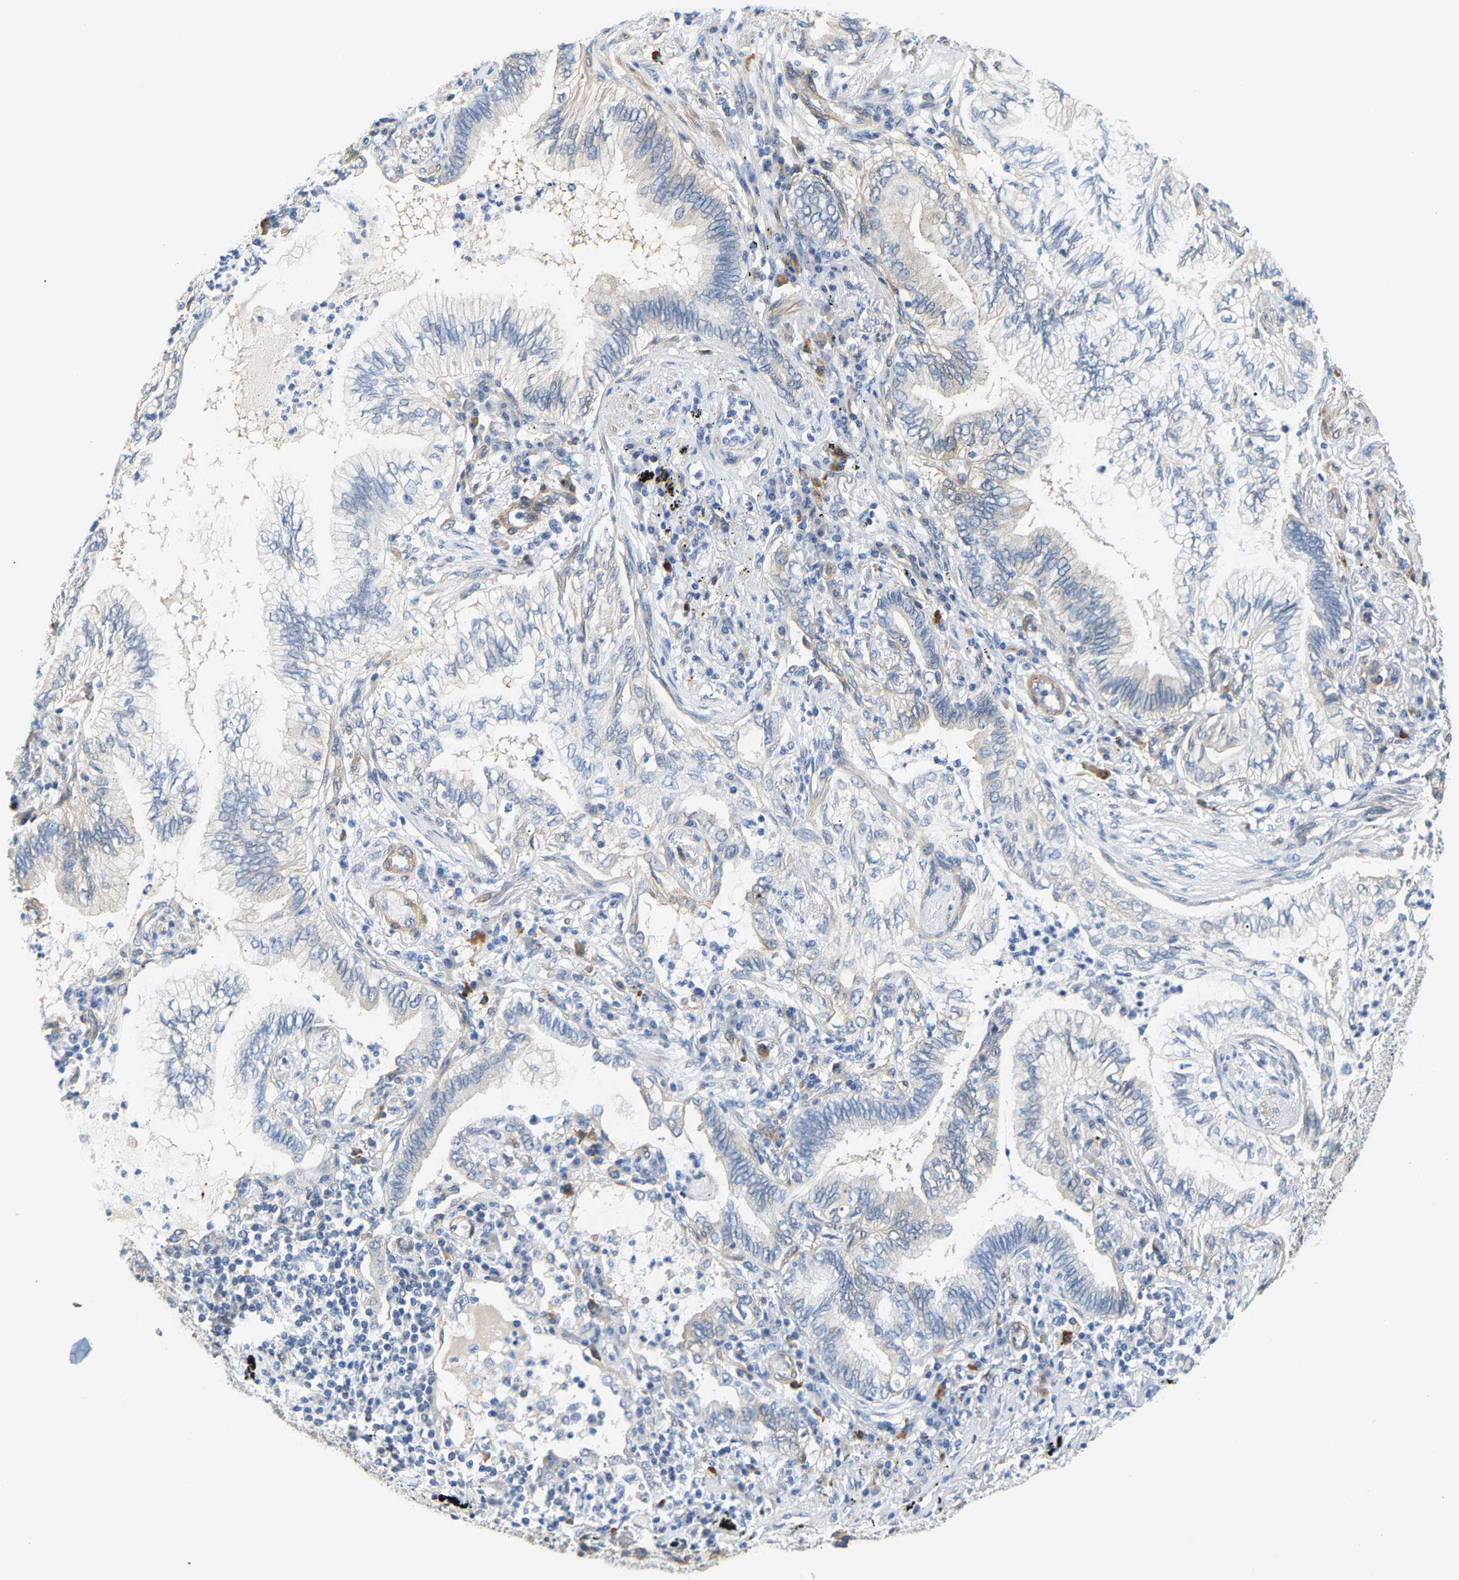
{"staining": {"intensity": "negative", "quantity": "none", "location": "none"}, "tissue": "lung cancer", "cell_type": "Tumor cells", "image_type": "cancer", "snomed": [{"axis": "morphology", "description": "Normal tissue, NOS"}, {"axis": "morphology", "description": "Adenocarcinoma, NOS"}, {"axis": "topography", "description": "Bronchus"}, {"axis": "topography", "description": "Lung"}], "caption": "Immunohistochemistry image of neoplastic tissue: lung cancer stained with DAB (3,3'-diaminobenzidine) demonstrates no significant protein expression in tumor cells. The staining is performed using DAB brown chromogen with nuclei counter-stained in using hematoxylin.", "gene": "PAWR", "patient": {"sex": "female", "age": 70}}